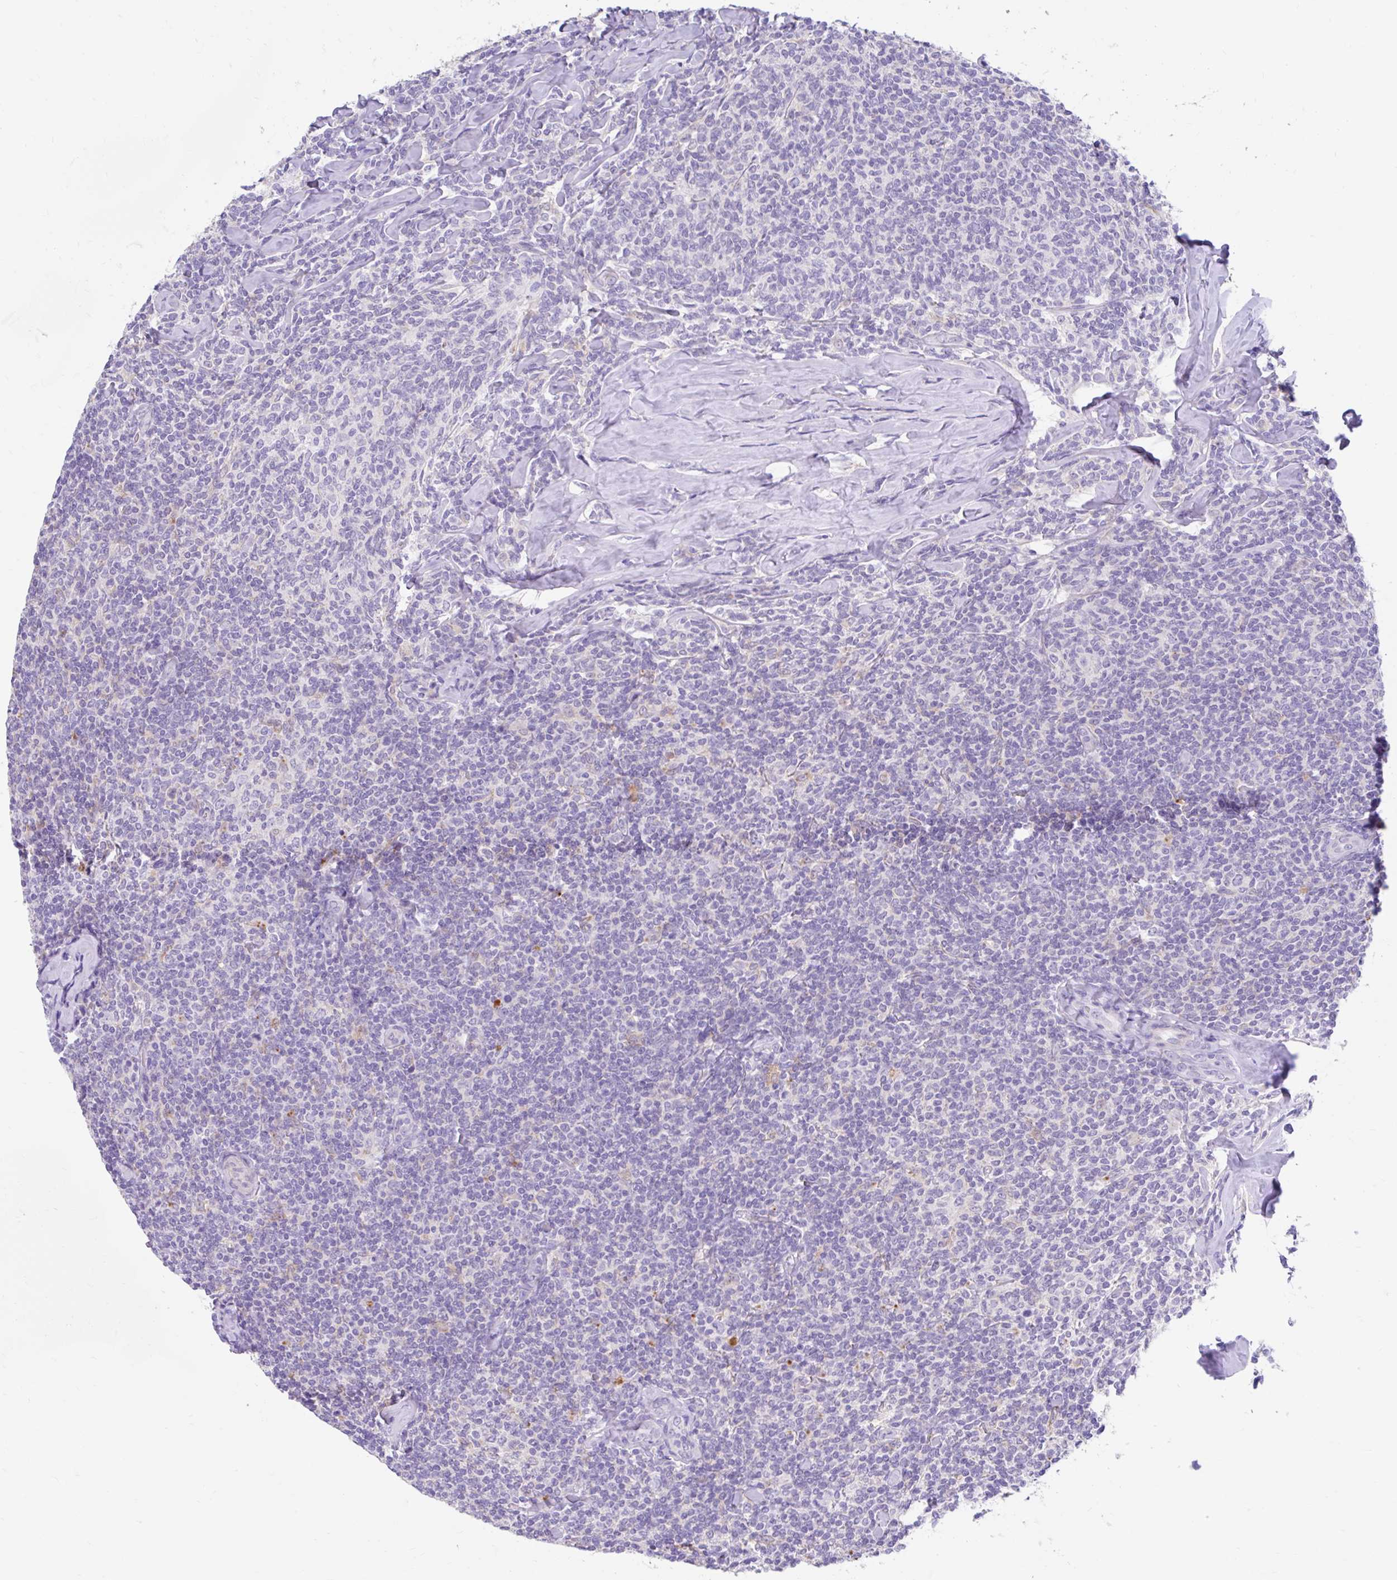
{"staining": {"intensity": "negative", "quantity": "none", "location": "none"}, "tissue": "lymphoma", "cell_type": "Tumor cells", "image_type": "cancer", "snomed": [{"axis": "morphology", "description": "Malignant lymphoma, non-Hodgkin's type, Low grade"}, {"axis": "topography", "description": "Lymph node"}], "caption": "DAB immunohistochemical staining of human lymphoma displays no significant expression in tumor cells. (DAB (3,3'-diaminobenzidine) immunohistochemistry, high magnification).", "gene": "ZNF33A", "patient": {"sex": "female", "age": 56}}